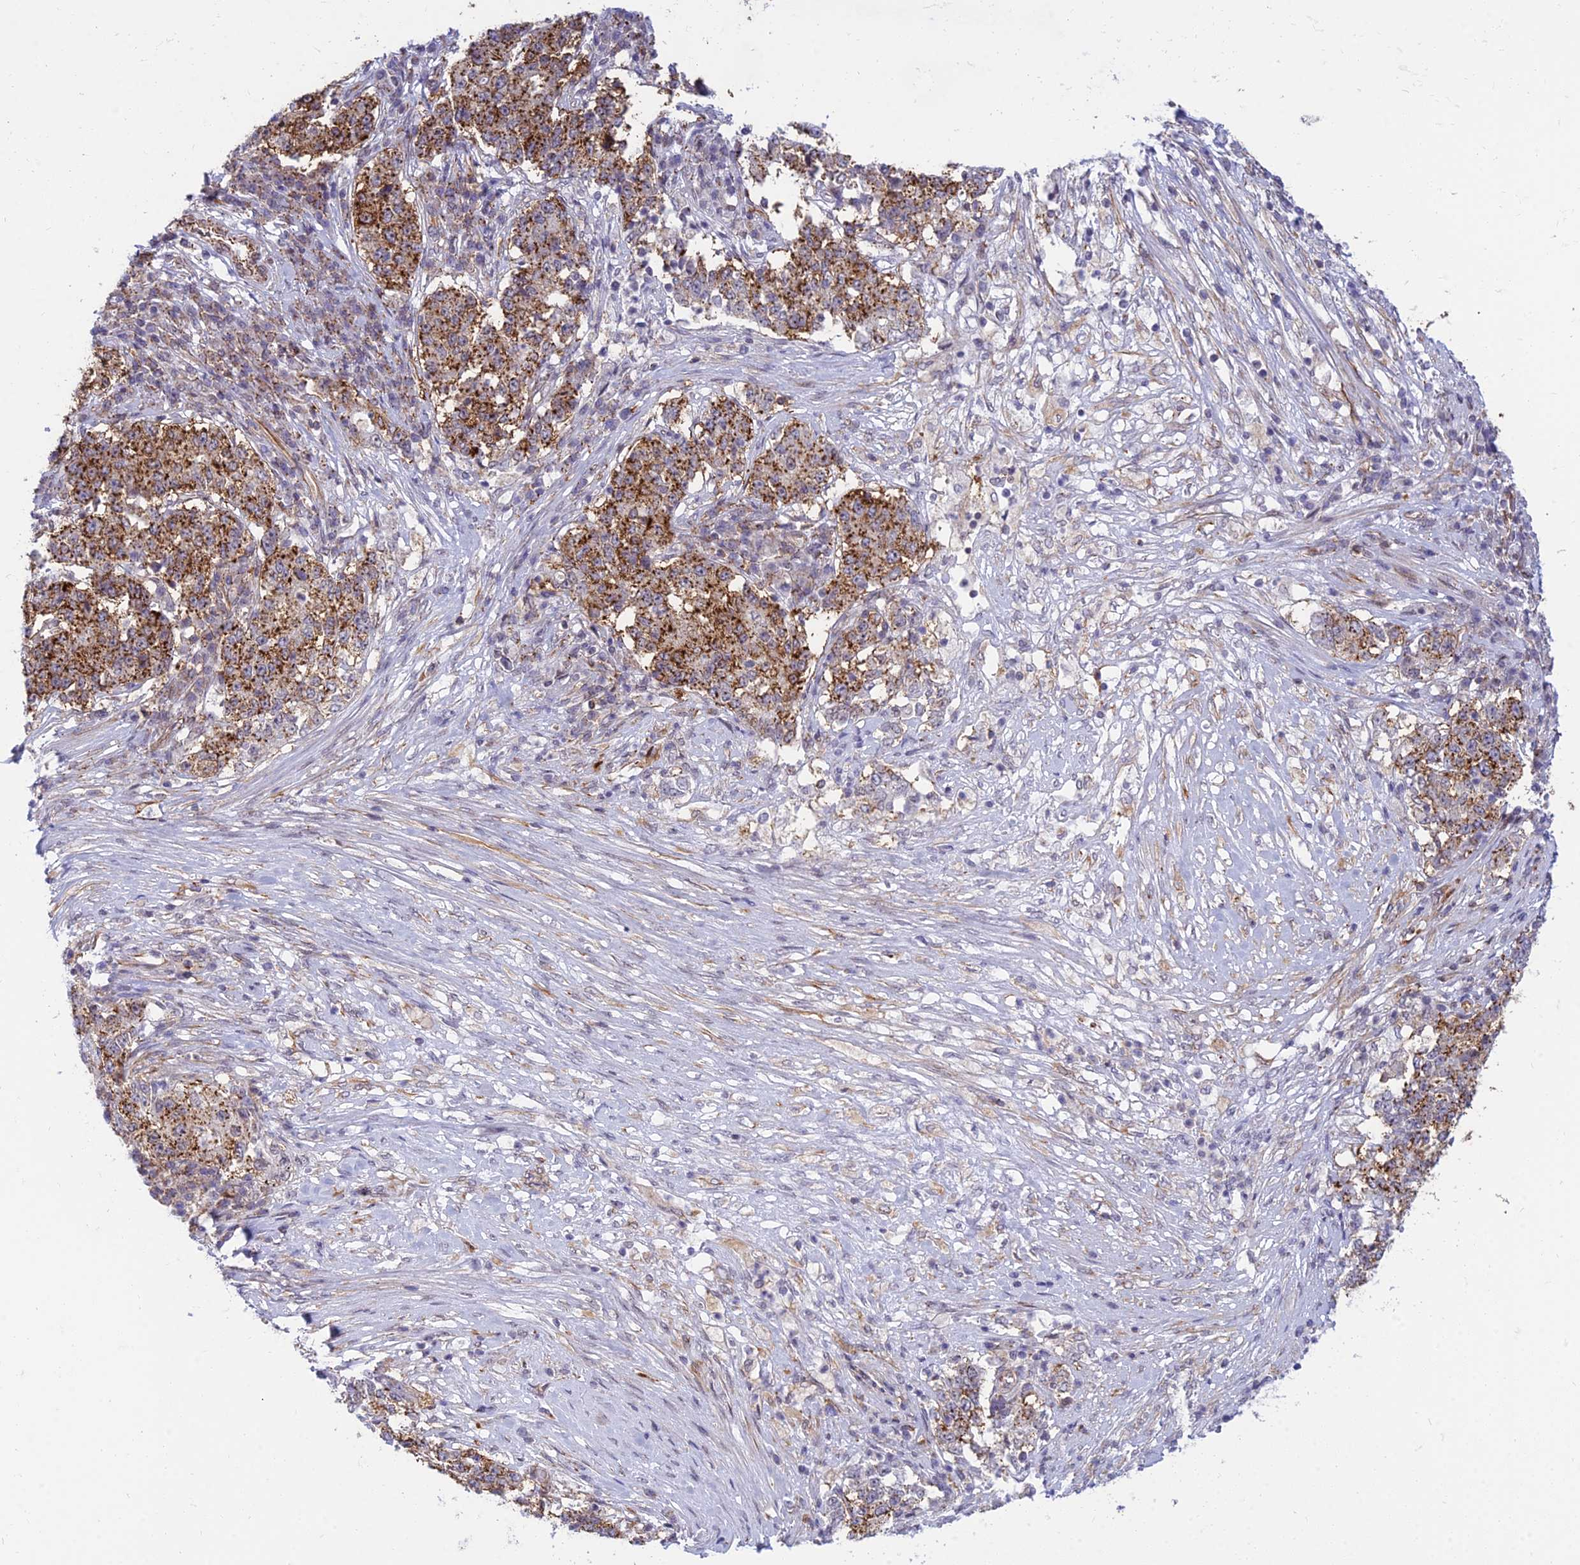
{"staining": {"intensity": "strong", "quantity": ">75%", "location": "cytoplasmic/membranous"}, "tissue": "stomach cancer", "cell_type": "Tumor cells", "image_type": "cancer", "snomed": [{"axis": "morphology", "description": "Adenocarcinoma, NOS"}, {"axis": "topography", "description": "Stomach"}], "caption": "Tumor cells show high levels of strong cytoplasmic/membranous staining in about >75% of cells in stomach cancer (adenocarcinoma).", "gene": "SAPCD2", "patient": {"sex": "male", "age": 59}}